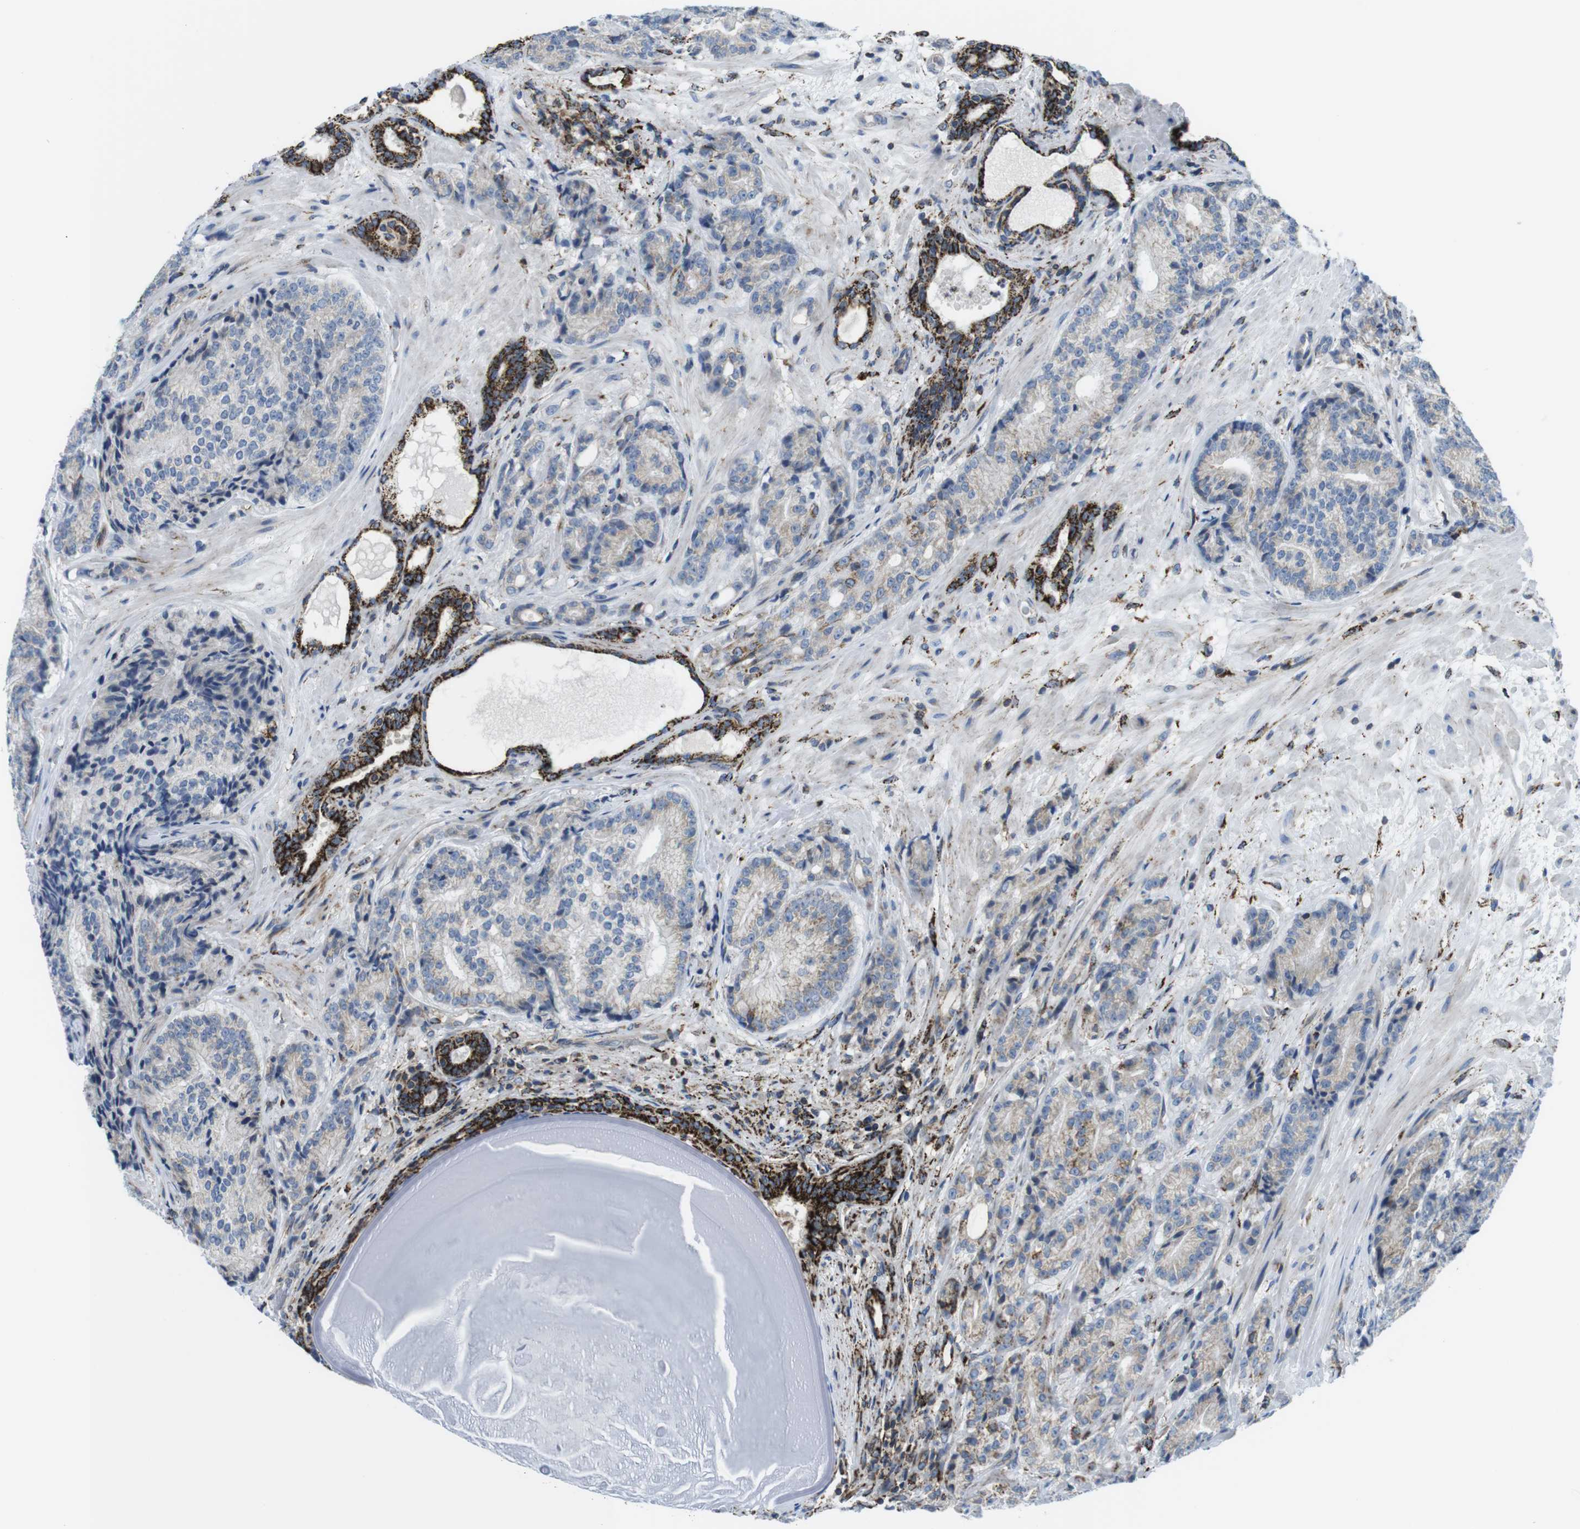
{"staining": {"intensity": "negative", "quantity": "none", "location": "none"}, "tissue": "prostate cancer", "cell_type": "Tumor cells", "image_type": "cancer", "snomed": [{"axis": "morphology", "description": "Adenocarcinoma, High grade"}, {"axis": "topography", "description": "Prostate"}], "caption": "The IHC histopathology image has no significant positivity in tumor cells of prostate cancer tissue.", "gene": "KCNE3", "patient": {"sex": "male", "age": 61}}